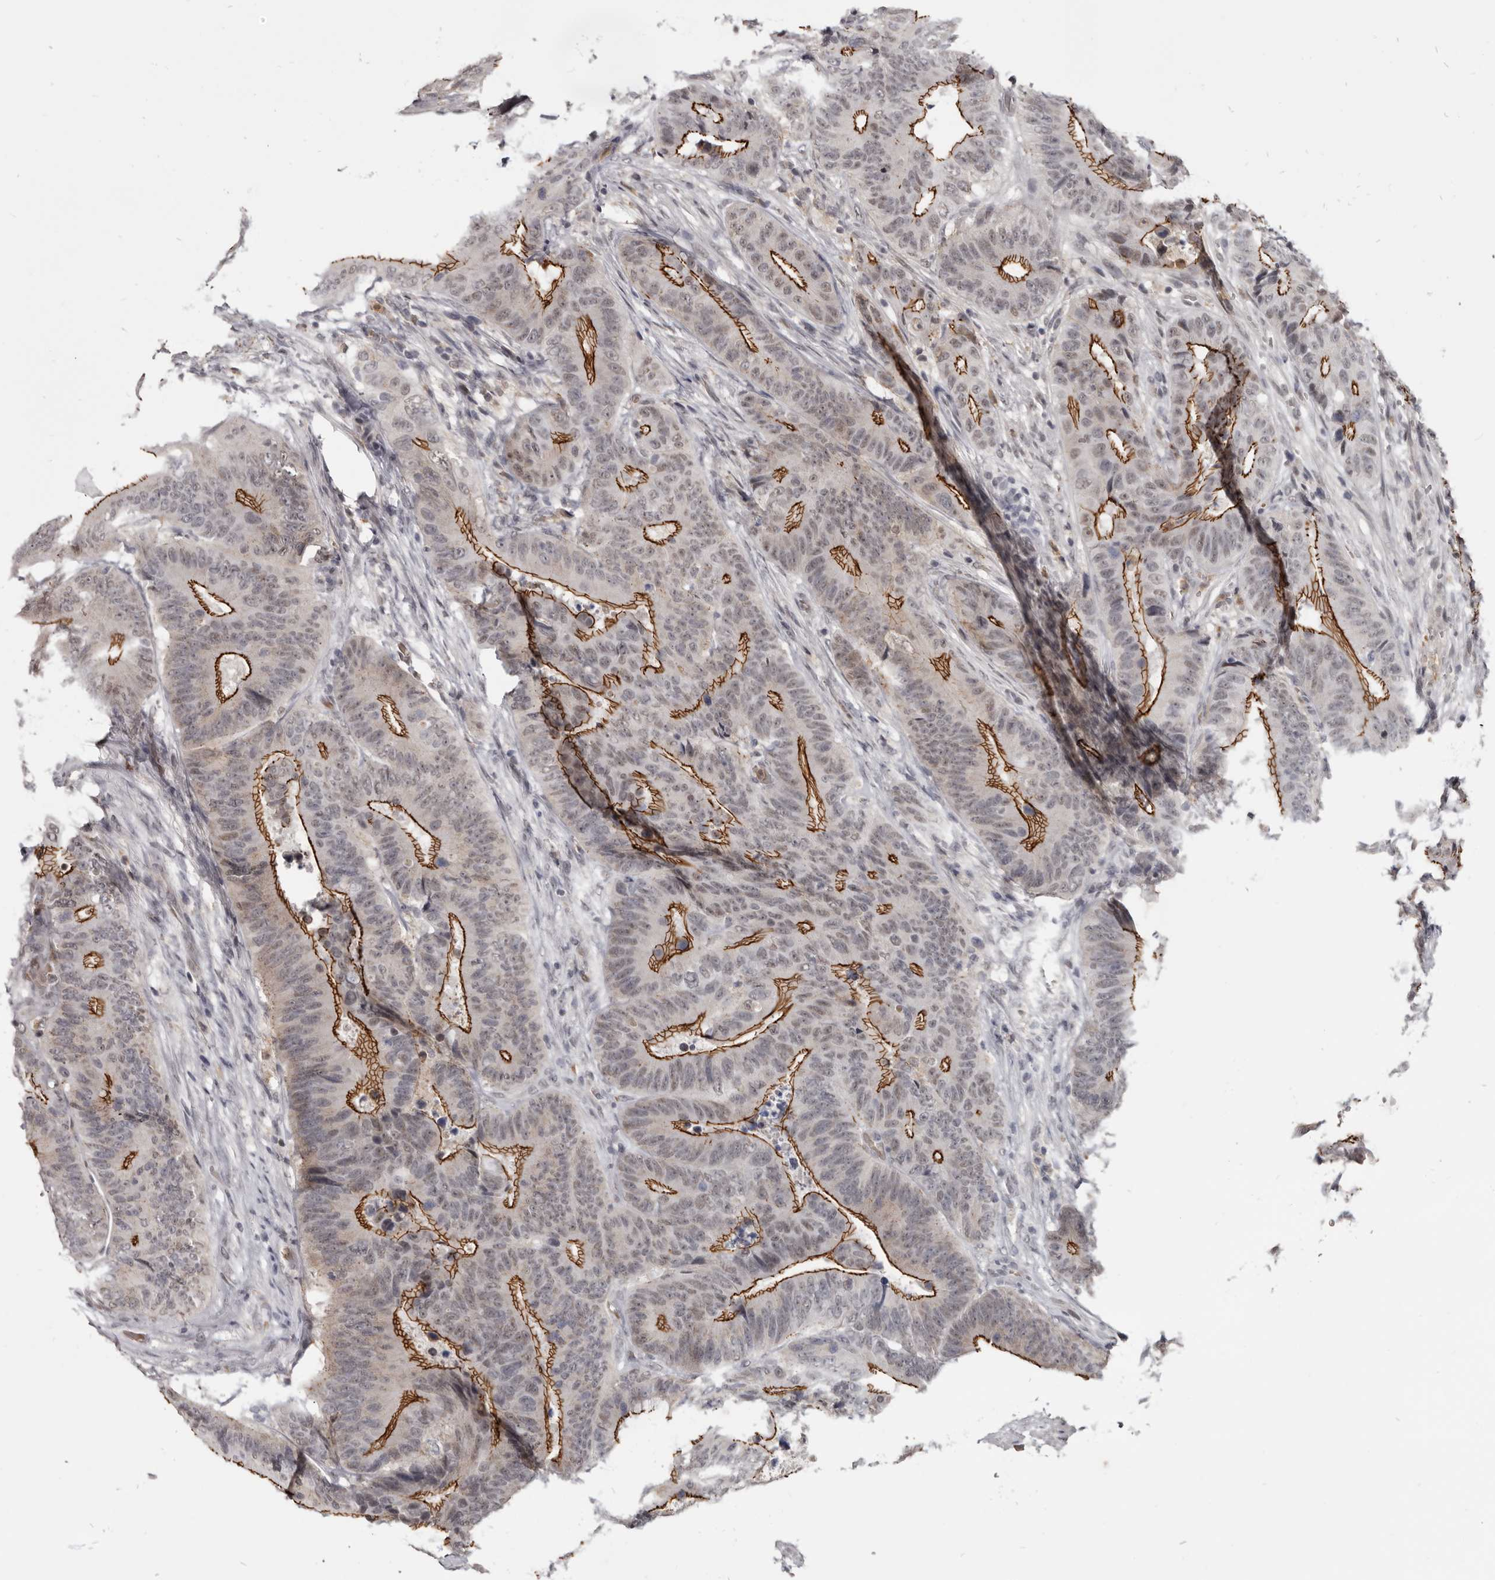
{"staining": {"intensity": "strong", "quantity": "25%-75%", "location": "cytoplasmic/membranous"}, "tissue": "colorectal cancer", "cell_type": "Tumor cells", "image_type": "cancer", "snomed": [{"axis": "morphology", "description": "Adenocarcinoma, NOS"}, {"axis": "topography", "description": "Colon"}], "caption": "Immunohistochemistry (IHC) image of colorectal cancer (adenocarcinoma) stained for a protein (brown), which reveals high levels of strong cytoplasmic/membranous positivity in approximately 25%-75% of tumor cells.", "gene": "CGN", "patient": {"sex": "male", "age": 83}}